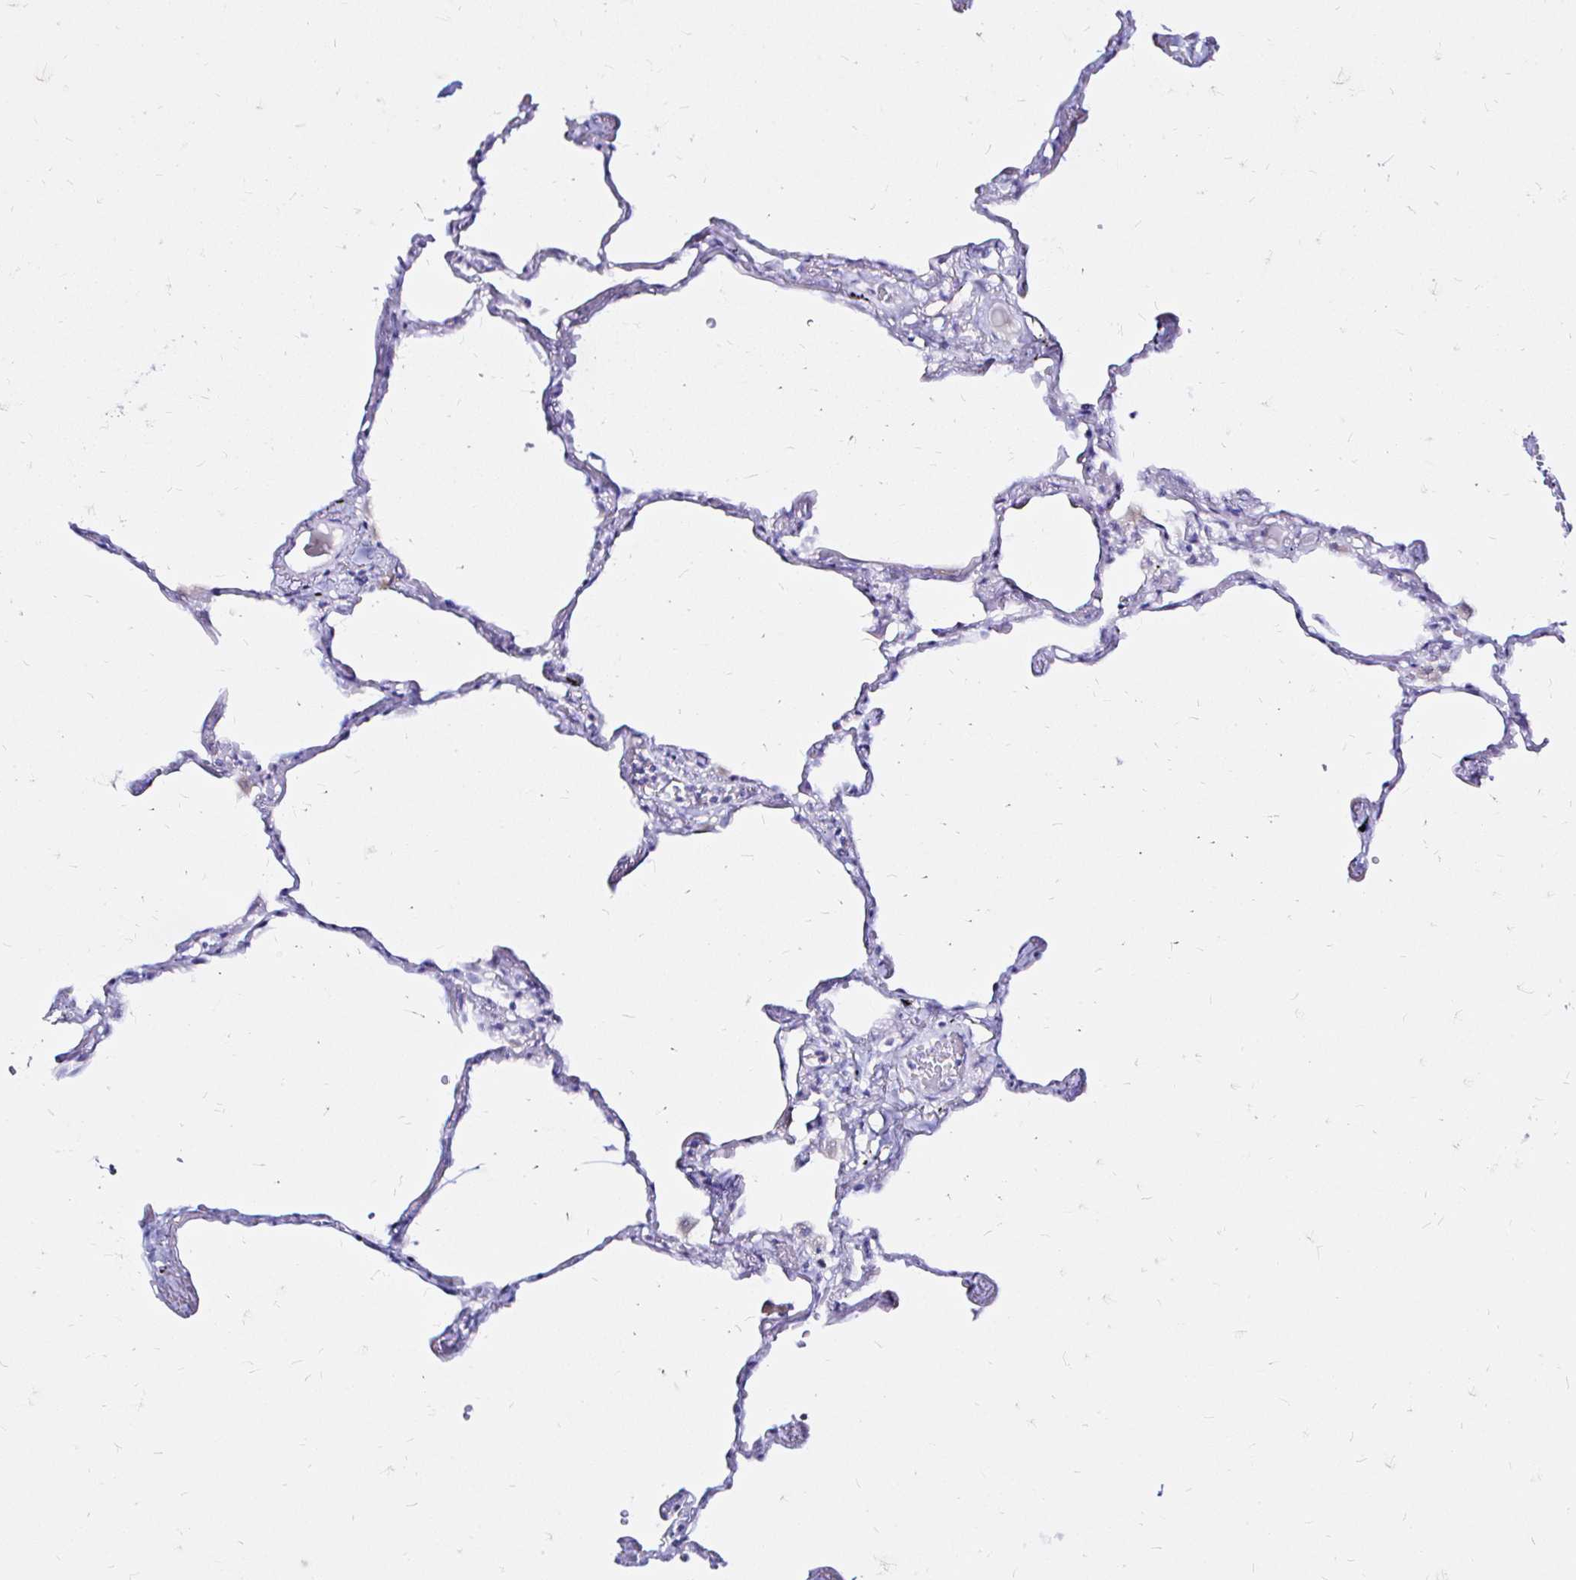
{"staining": {"intensity": "negative", "quantity": "none", "location": "none"}, "tissue": "lung", "cell_type": "Alveolar cells", "image_type": "normal", "snomed": [{"axis": "morphology", "description": "Normal tissue, NOS"}, {"axis": "topography", "description": "Lung"}], "caption": "This image is of benign lung stained with IHC to label a protein in brown with the nuclei are counter-stained blue. There is no staining in alveolar cells. Nuclei are stained in blue.", "gene": "ZNF432", "patient": {"sex": "female", "age": 67}}